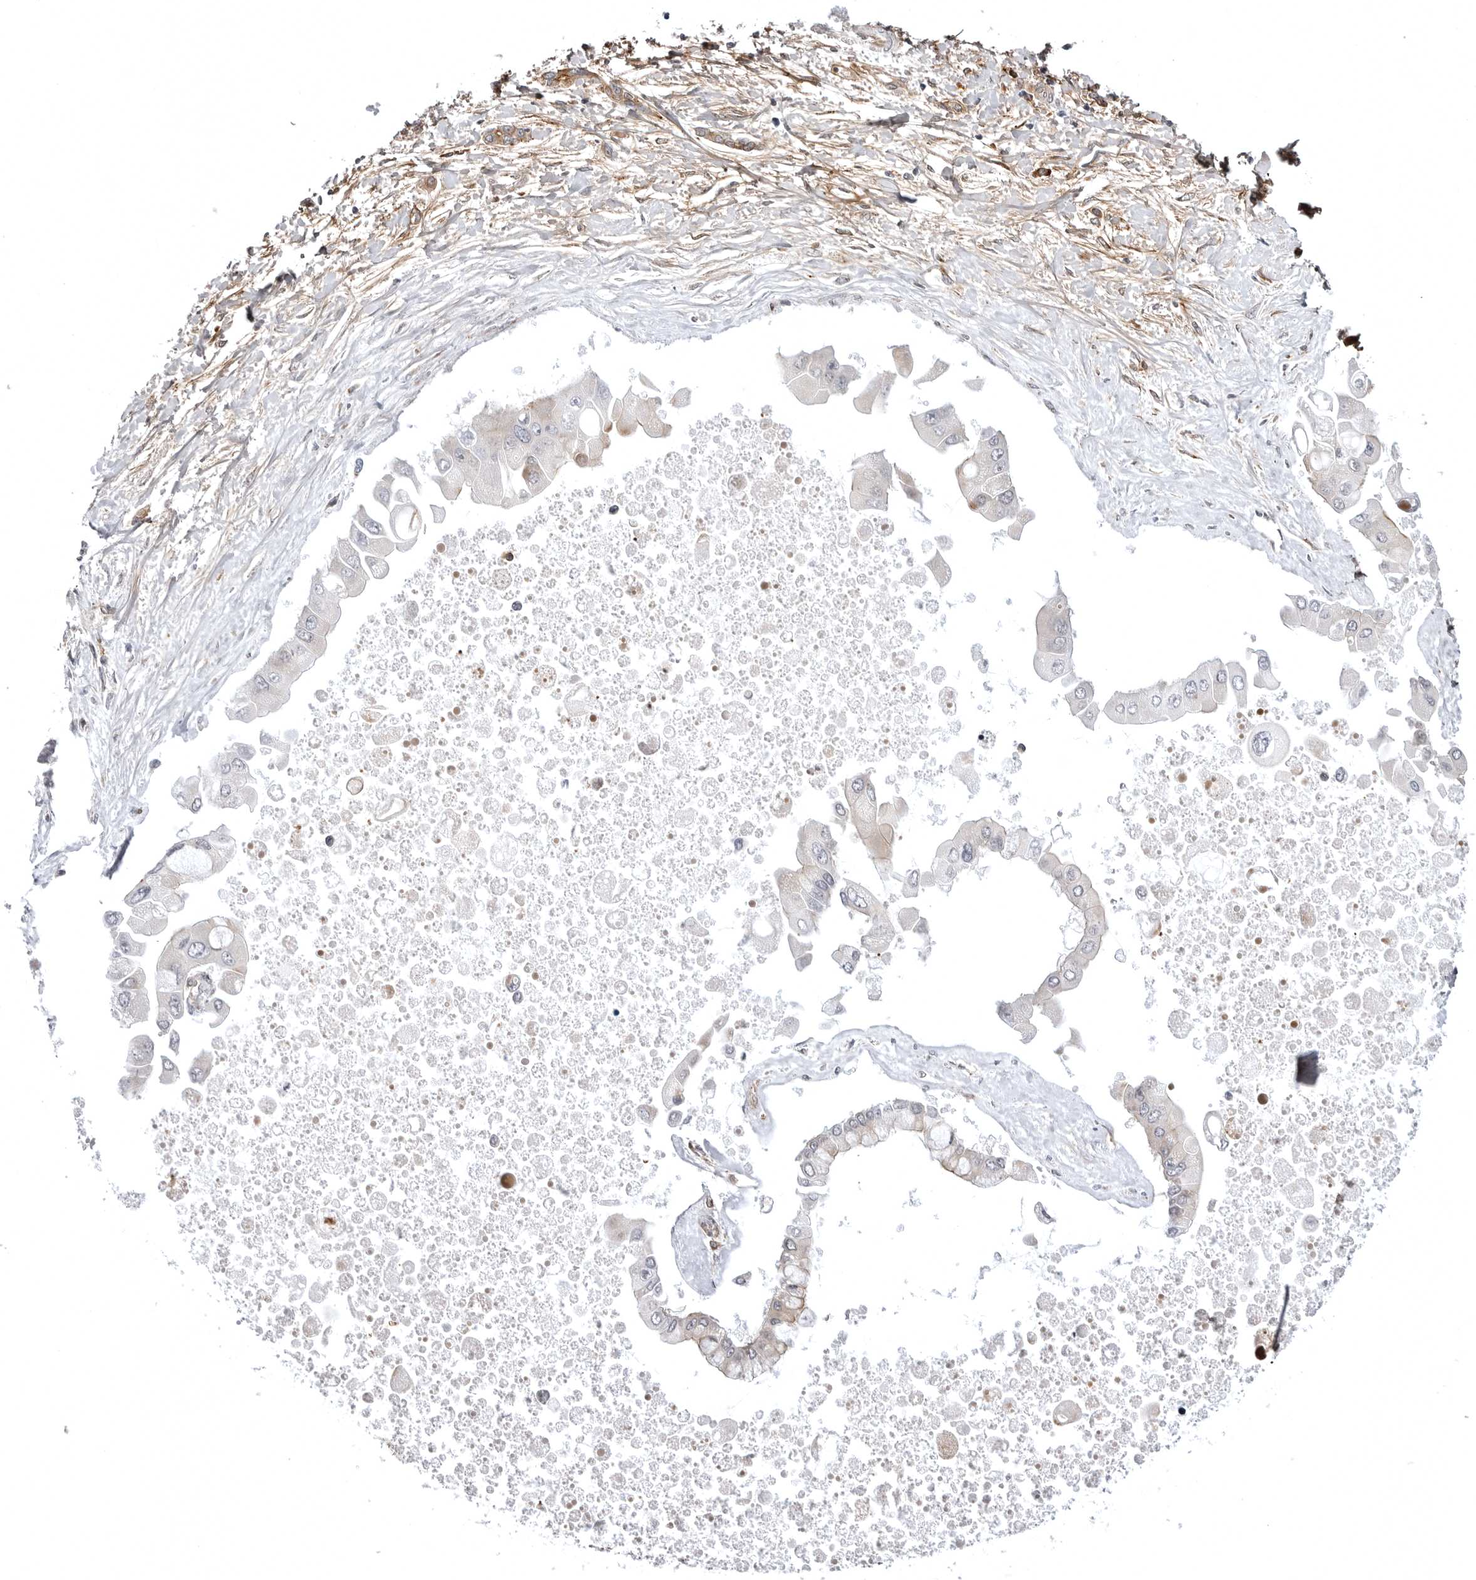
{"staining": {"intensity": "negative", "quantity": "none", "location": "none"}, "tissue": "liver cancer", "cell_type": "Tumor cells", "image_type": "cancer", "snomed": [{"axis": "morphology", "description": "Cholangiocarcinoma"}, {"axis": "topography", "description": "Liver"}], "caption": "IHC micrograph of neoplastic tissue: liver cholangiocarcinoma stained with DAB exhibits no significant protein positivity in tumor cells. (DAB immunohistochemistry (IHC) visualized using brightfield microscopy, high magnification).", "gene": "ARL5A", "patient": {"sex": "male", "age": 50}}